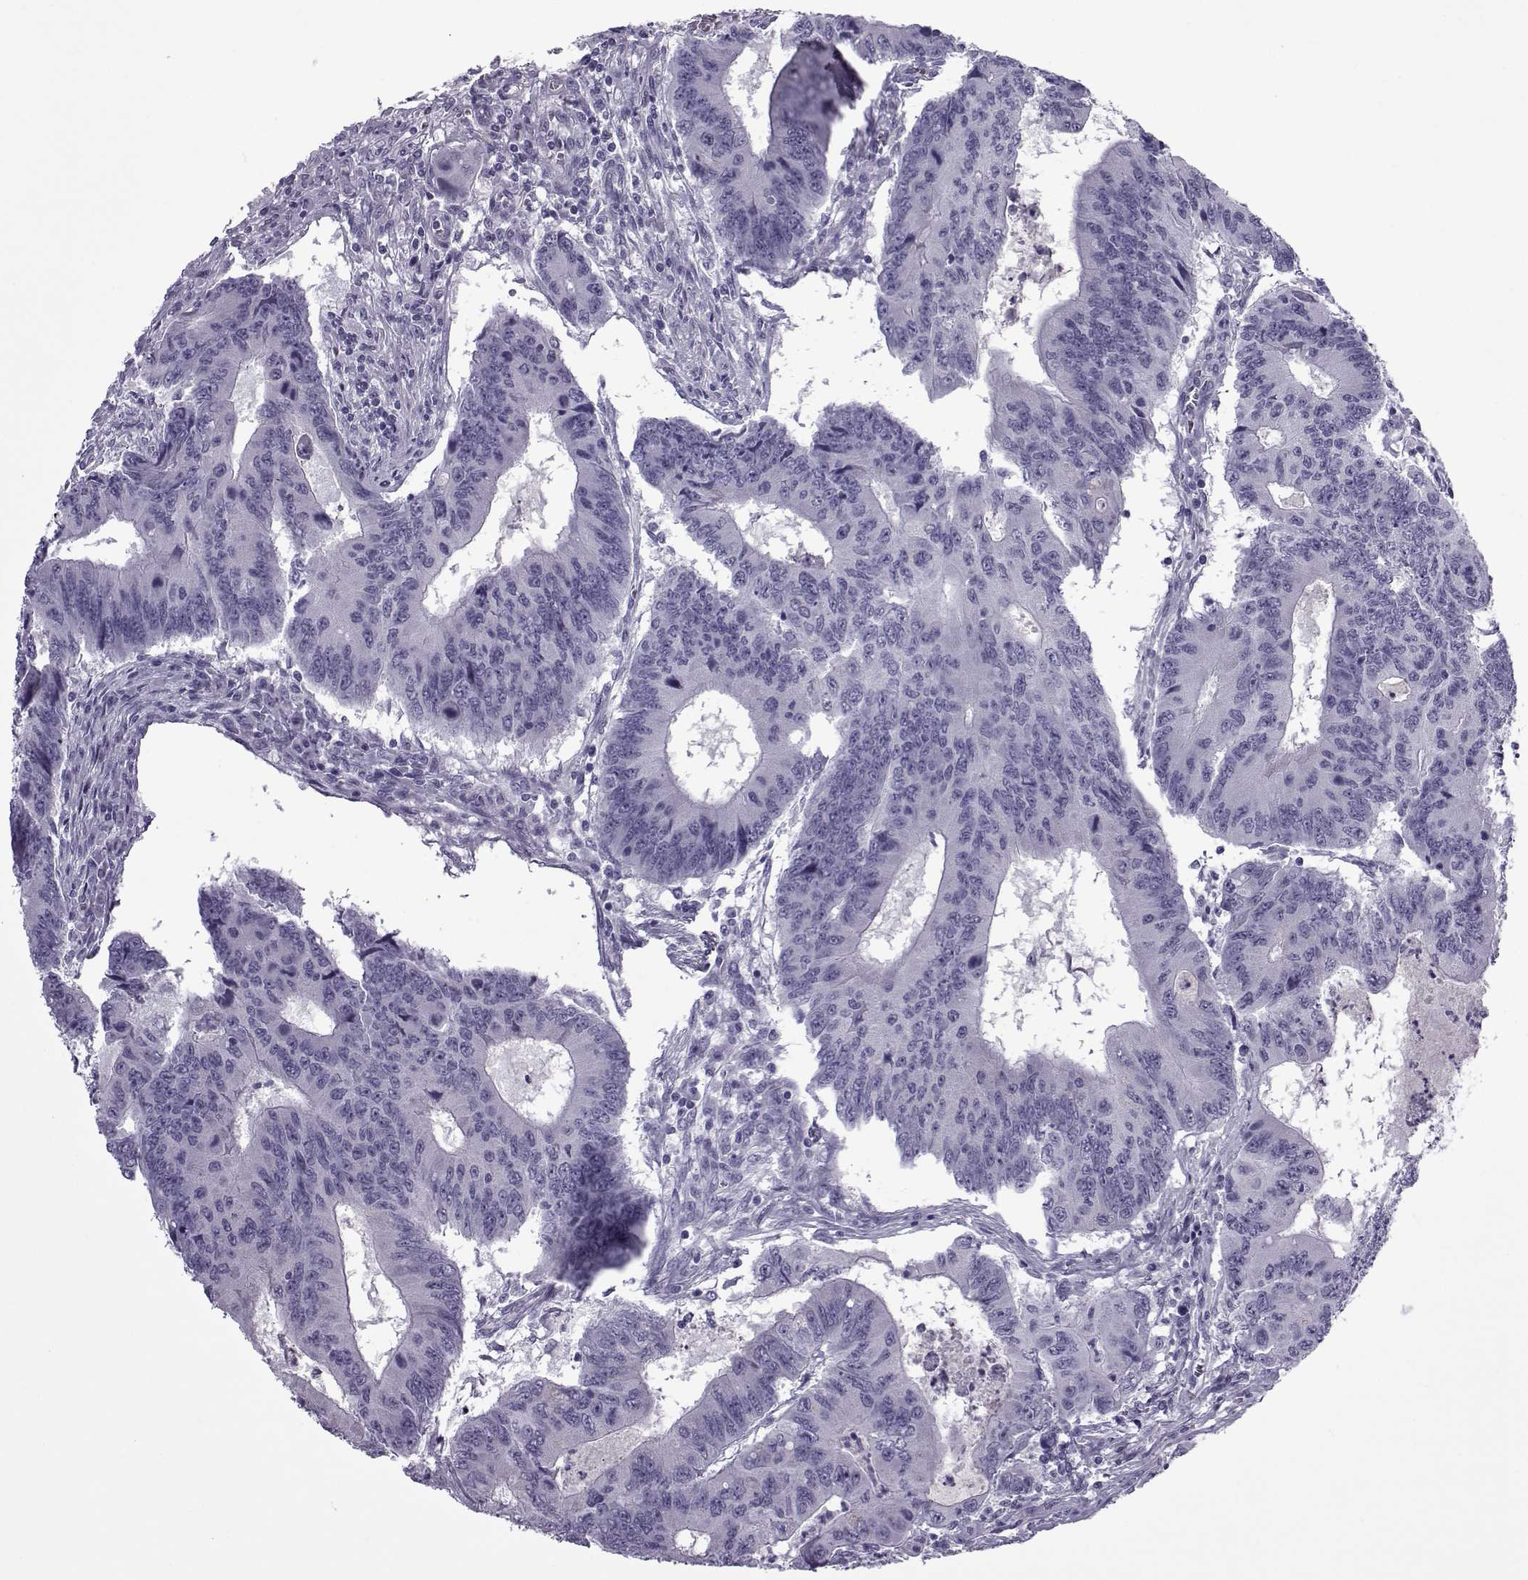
{"staining": {"intensity": "negative", "quantity": "none", "location": "none"}, "tissue": "colorectal cancer", "cell_type": "Tumor cells", "image_type": "cancer", "snomed": [{"axis": "morphology", "description": "Adenocarcinoma, NOS"}, {"axis": "topography", "description": "Colon"}], "caption": "This photomicrograph is of colorectal adenocarcinoma stained with IHC to label a protein in brown with the nuclei are counter-stained blue. There is no positivity in tumor cells.", "gene": "OIP5", "patient": {"sex": "male", "age": 53}}